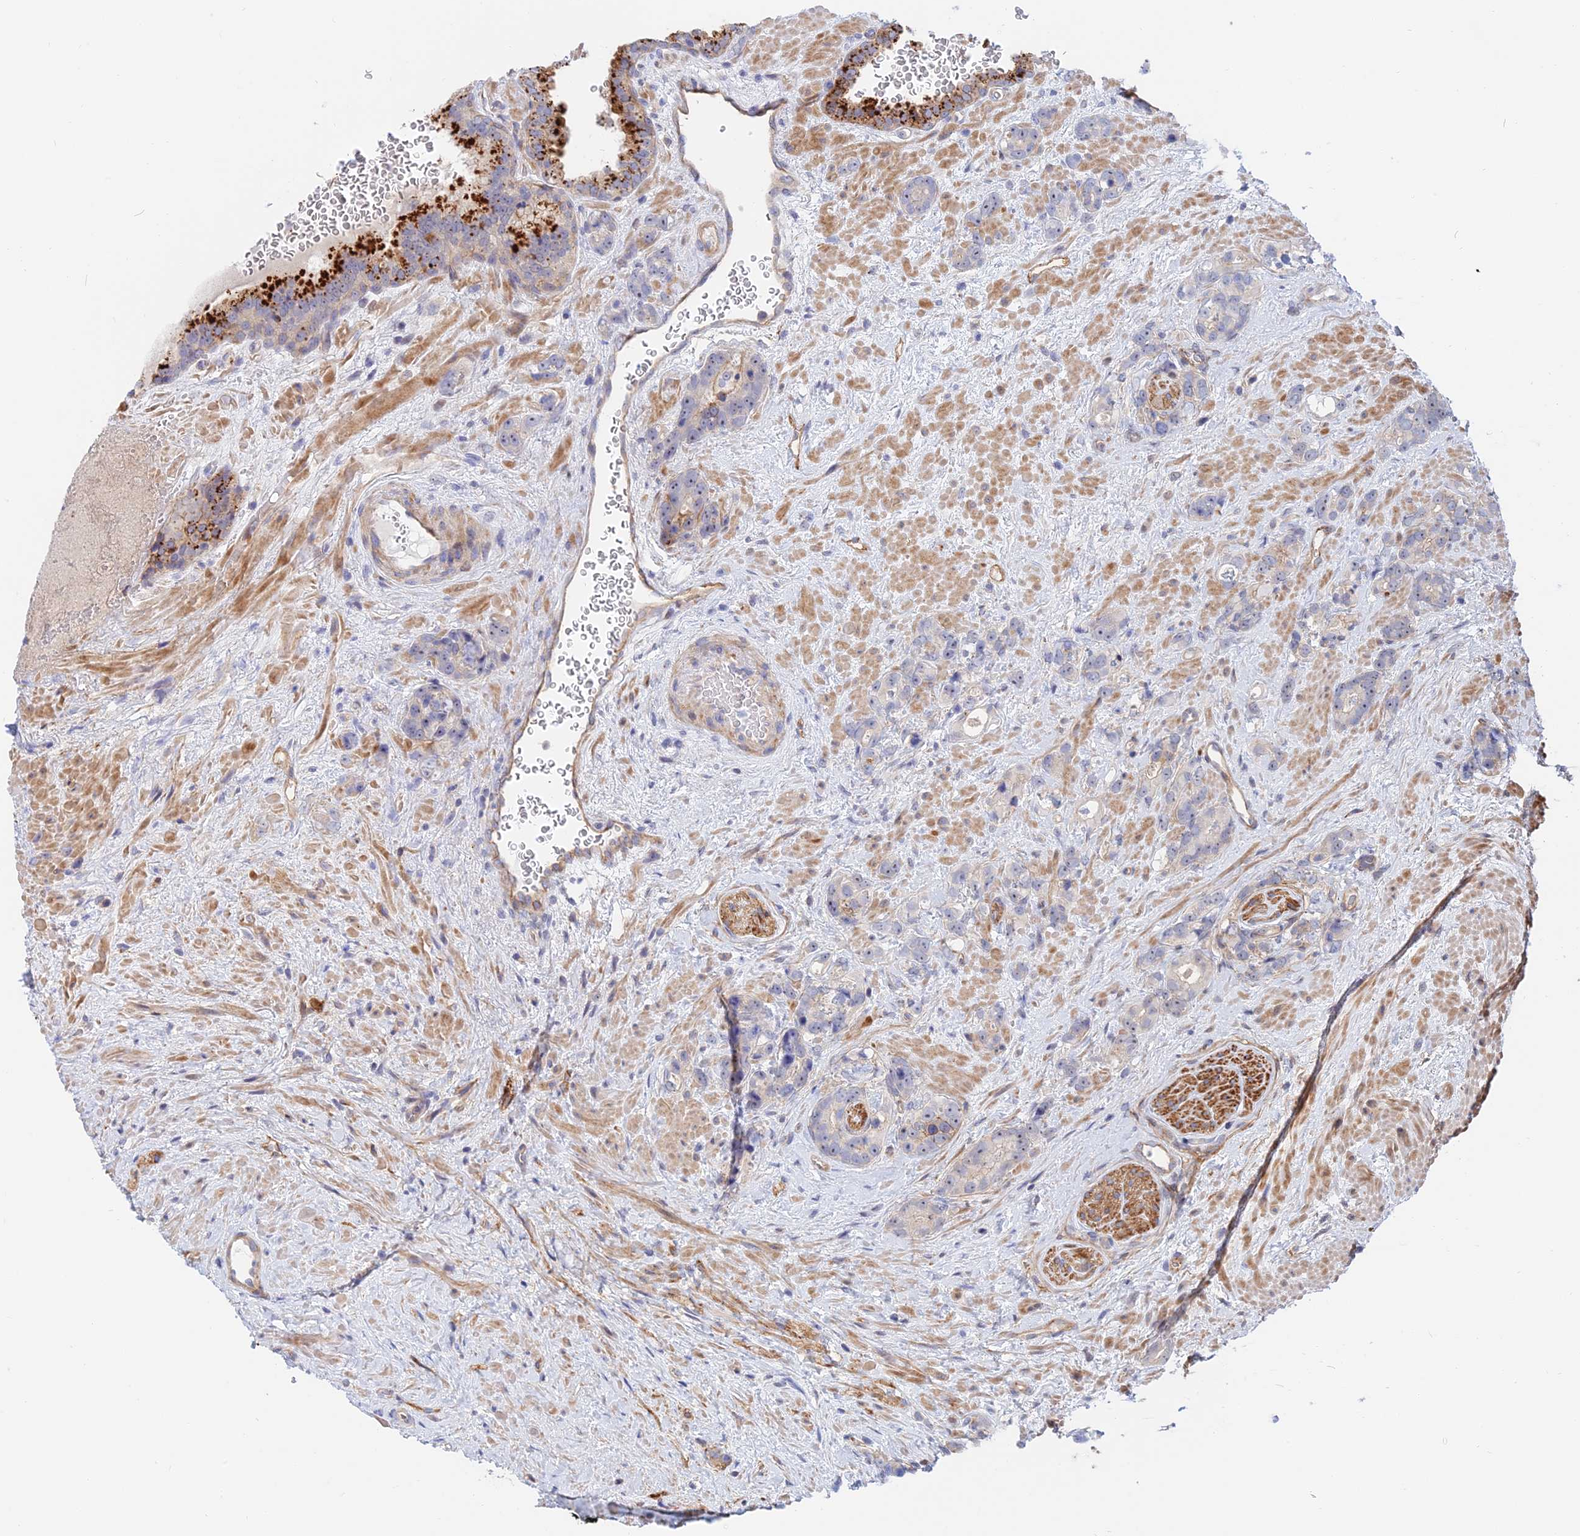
{"staining": {"intensity": "weak", "quantity": "<25%", "location": "cytoplasmic/membranous"}, "tissue": "prostate cancer", "cell_type": "Tumor cells", "image_type": "cancer", "snomed": [{"axis": "morphology", "description": "Adenocarcinoma, High grade"}, {"axis": "topography", "description": "Prostate"}], "caption": "Tumor cells show no significant staining in prostate cancer.", "gene": "TRIM43B", "patient": {"sex": "male", "age": 74}}